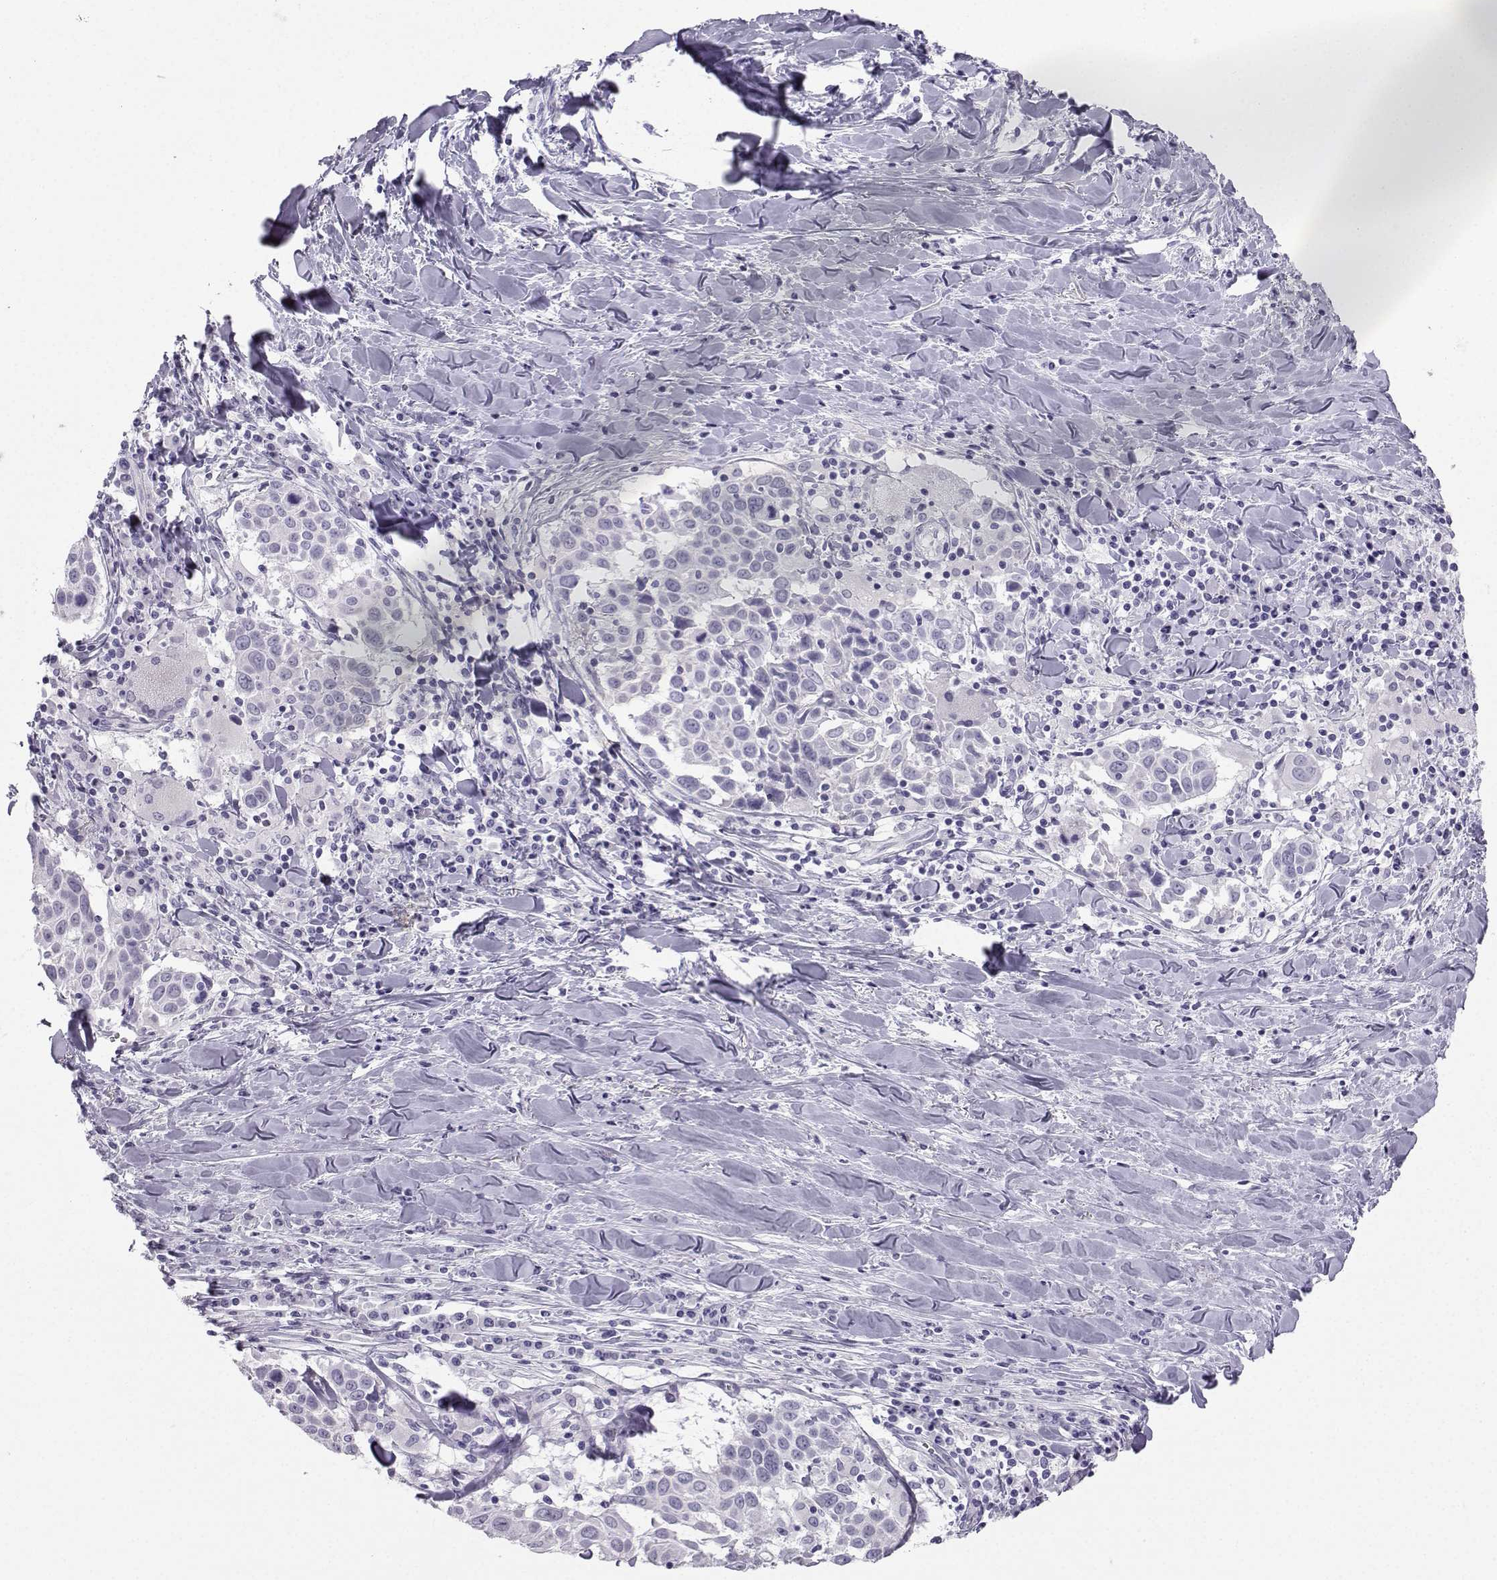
{"staining": {"intensity": "negative", "quantity": "none", "location": "none"}, "tissue": "lung cancer", "cell_type": "Tumor cells", "image_type": "cancer", "snomed": [{"axis": "morphology", "description": "Squamous cell carcinoma, NOS"}, {"axis": "topography", "description": "Lung"}], "caption": "Tumor cells show no significant protein expression in squamous cell carcinoma (lung).", "gene": "IQCD", "patient": {"sex": "male", "age": 57}}